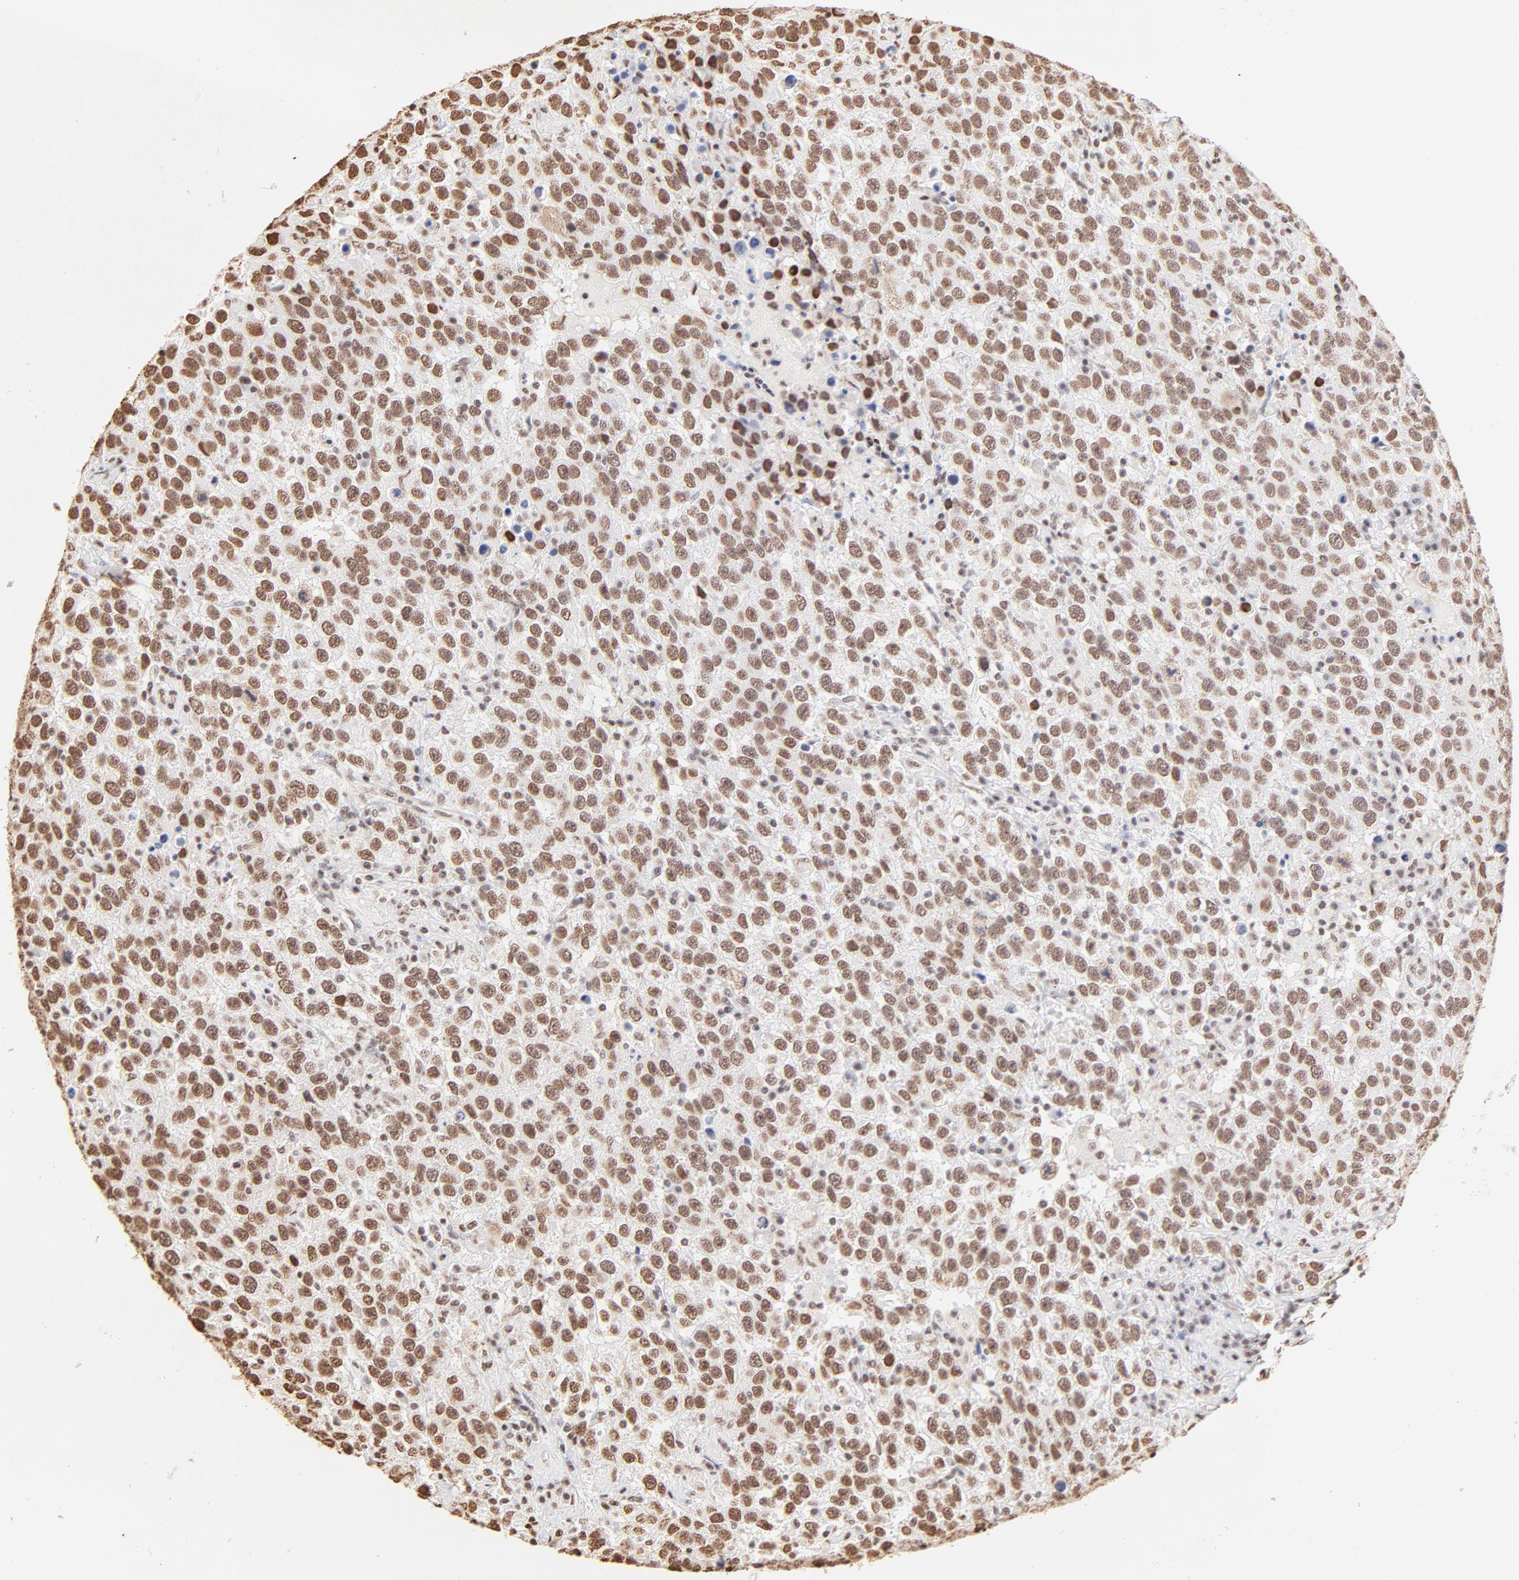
{"staining": {"intensity": "strong", "quantity": ">75%", "location": "cytoplasmic/membranous,nuclear"}, "tissue": "testis cancer", "cell_type": "Tumor cells", "image_type": "cancer", "snomed": [{"axis": "morphology", "description": "Seminoma, NOS"}, {"axis": "topography", "description": "Testis"}], "caption": "About >75% of tumor cells in human testis cancer (seminoma) reveal strong cytoplasmic/membranous and nuclear protein staining as visualized by brown immunohistochemical staining.", "gene": "ZNF540", "patient": {"sex": "male", "age": 41}}